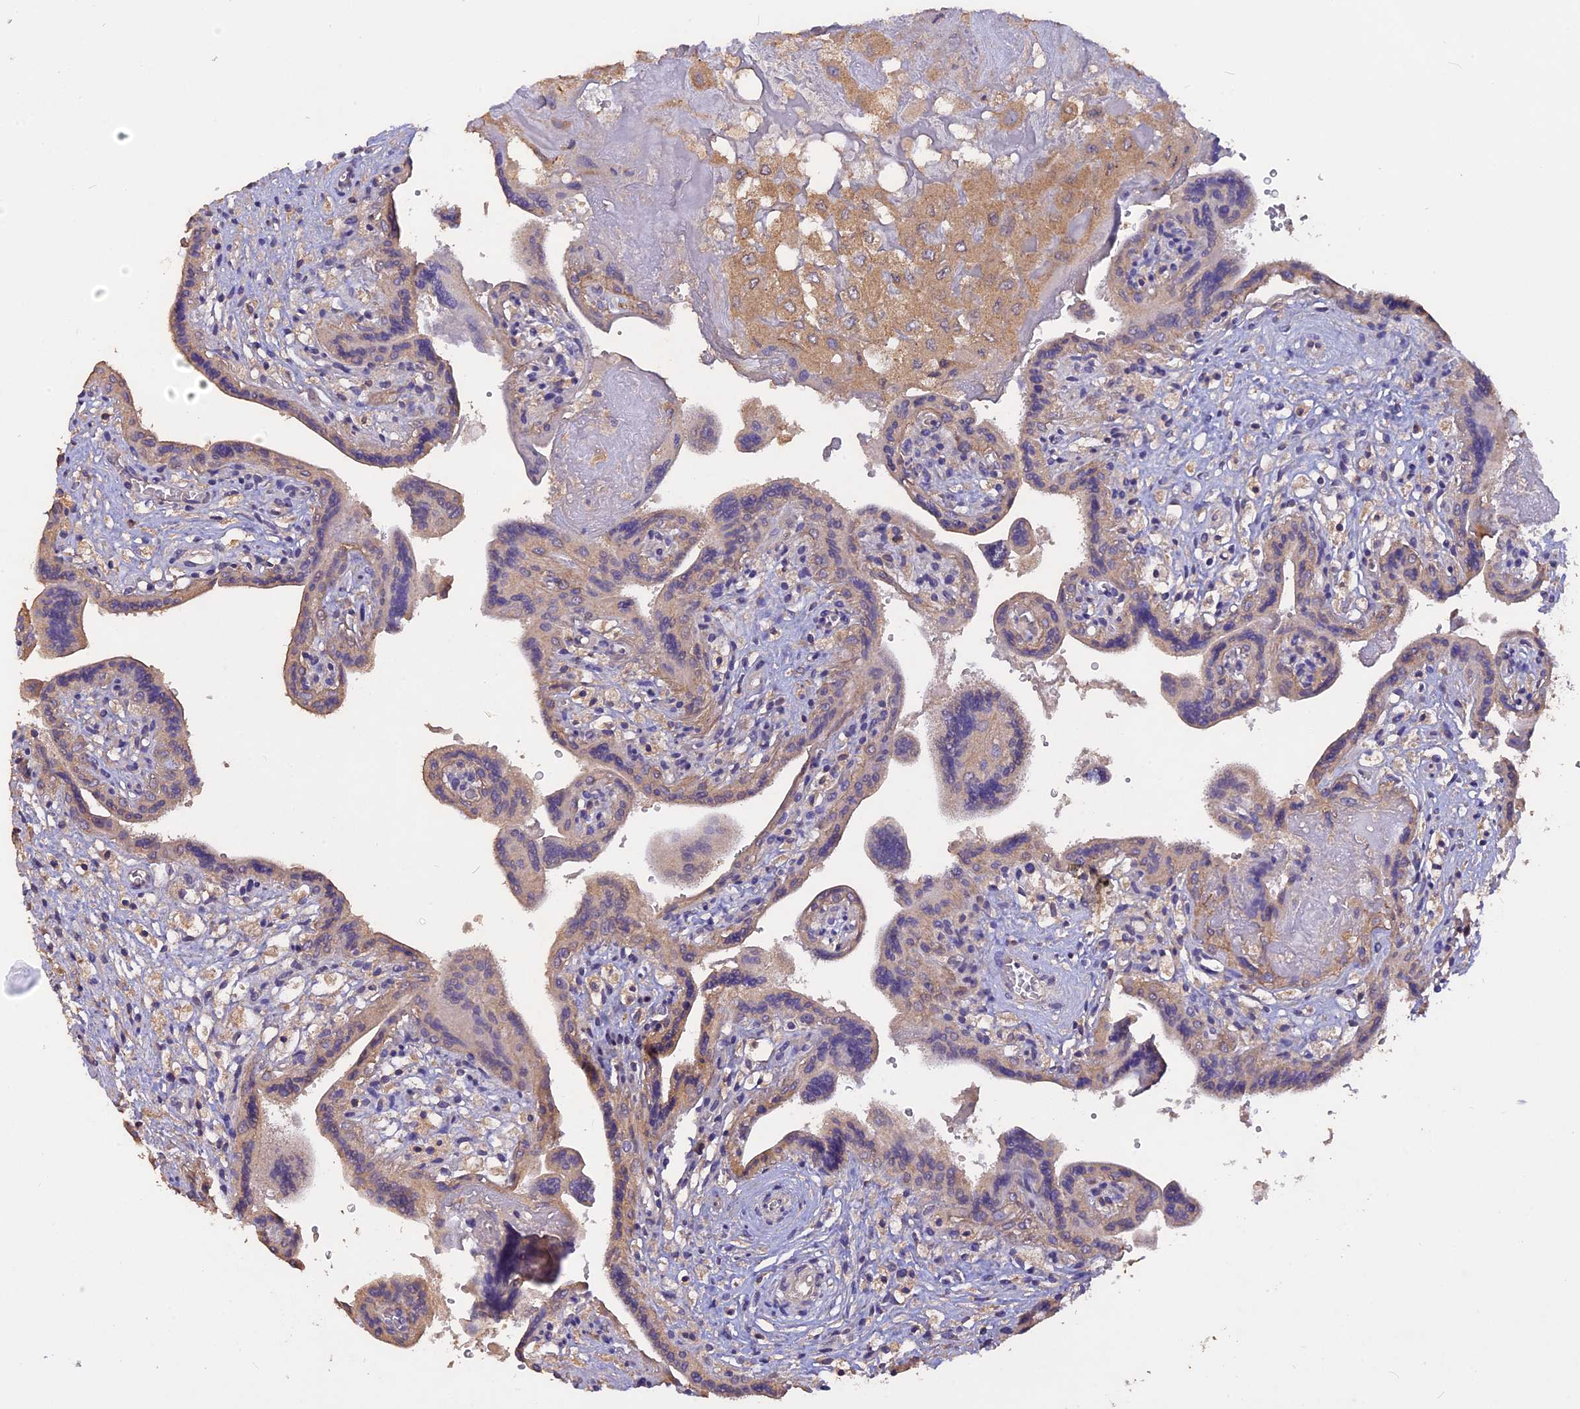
{"staining": {"intensity": "weak", "quantity": ">75%", "location": "cytoplasmic/membranous"}, "tissue": "placenta", "cell_type": "Decidual cells", "image_type": "normal", "snomed": [{"axis": "morphology", "description": "Normal tissue, NOS"}, {"axis": "topography", "description": "Placenta"}], "caption": "Immunohistochemical staining of normal human placenta demonstrates weak cytoplasmic/membranous protein positivity in about >75% of decidual cells. The staining was performed using DAB (3,3'-diaminobenzidine), with brown indicating positive protein expression. Nuclei are stained blue with hematoxylin.", "gene": "SLC26A4", "patient": {"sex": "female", "age": 37}}